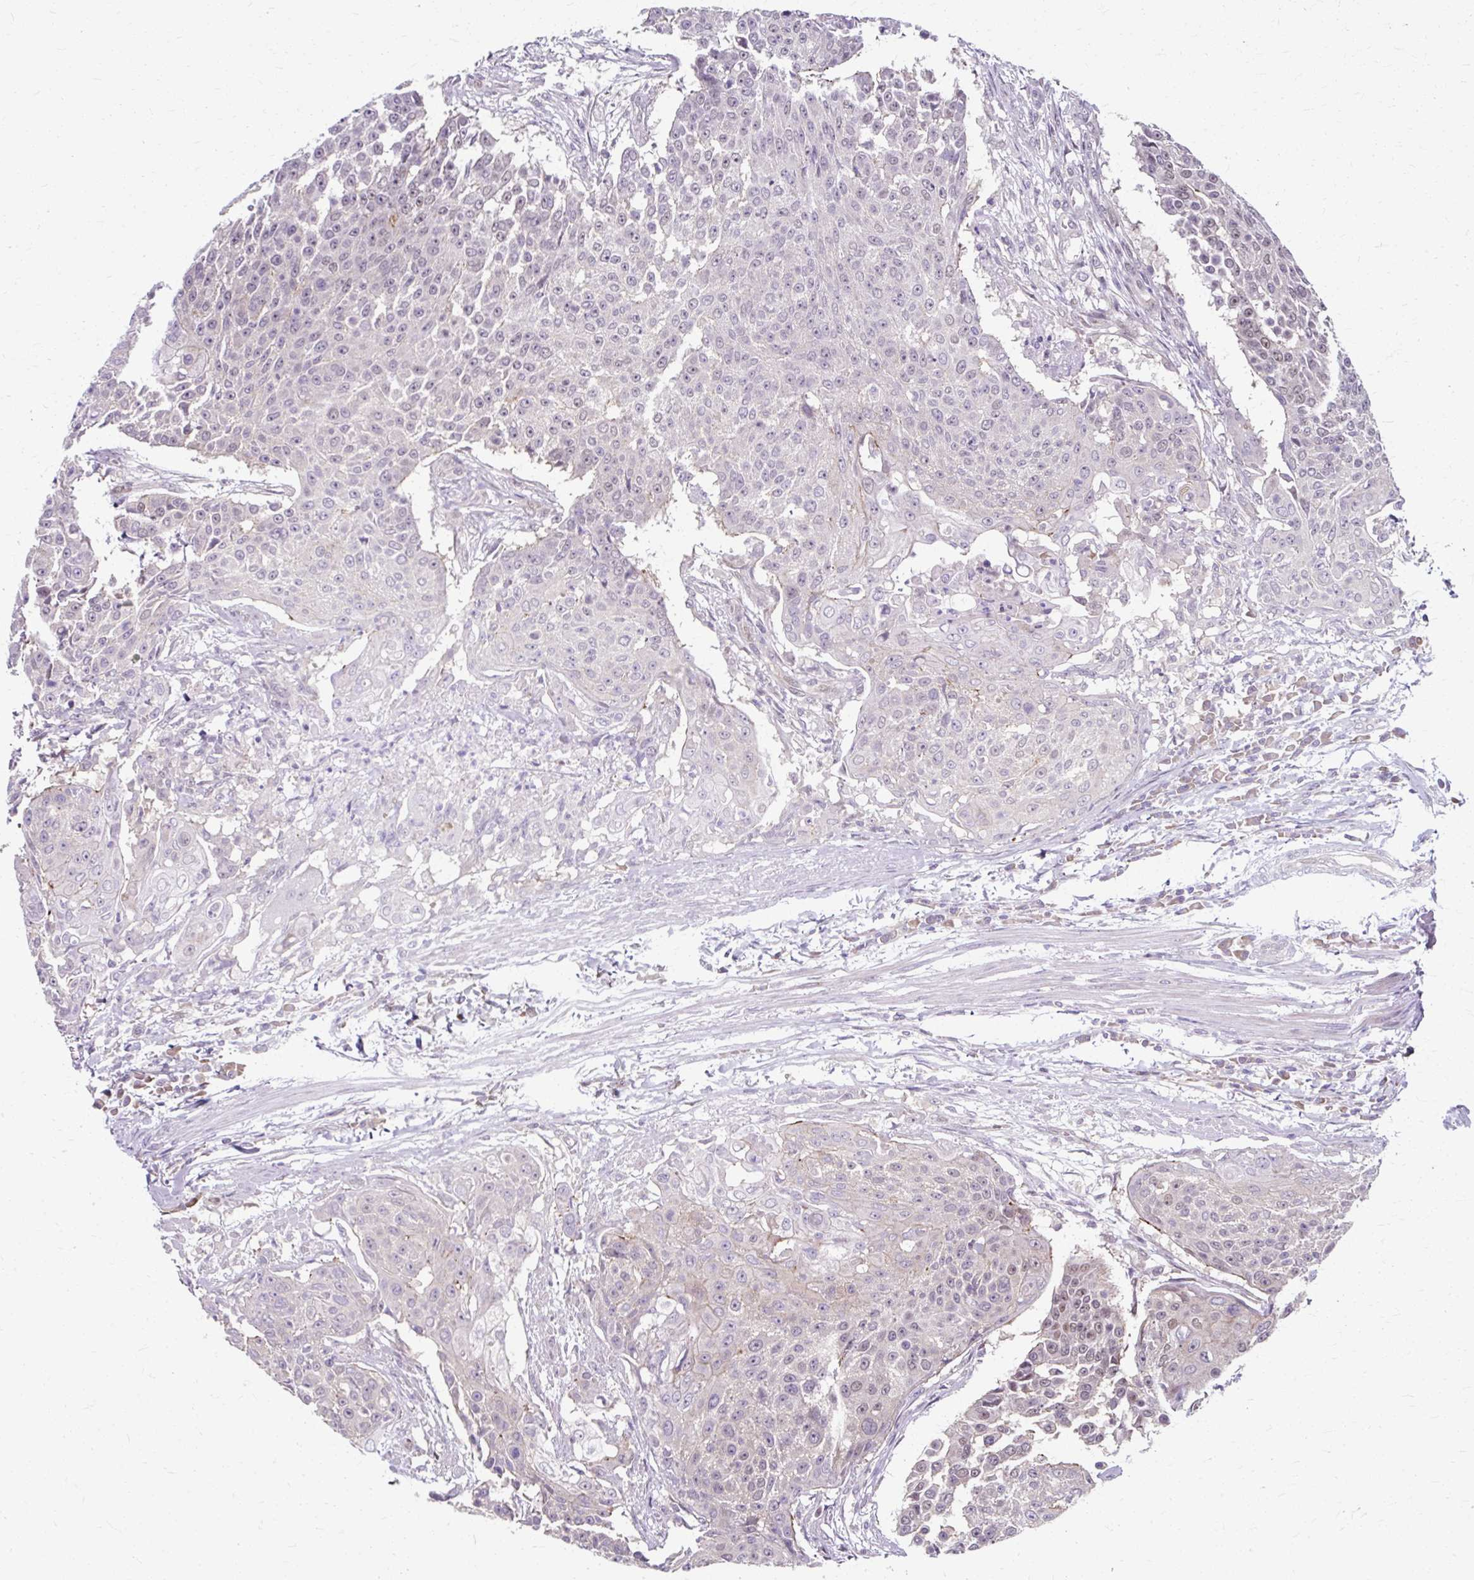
{"staining": {"intensity": "weak", "quantity": "<25%", "location": "nuclear"}, "tissue": "urothelial cancer", "cell_type": "Tumor cells", "image_type": "cancer", "snomed": [{"axis": "morphology", "description": "Urothelial carcinoma, High grade"}, {"axis": "topography", "description": "Urinary bladder"}], "caption": "Tumor cells are negative for brown protein staining in urothelial cancer.", "gene": "ZNF555", "patient": {"sex": "female", "age": 63}}